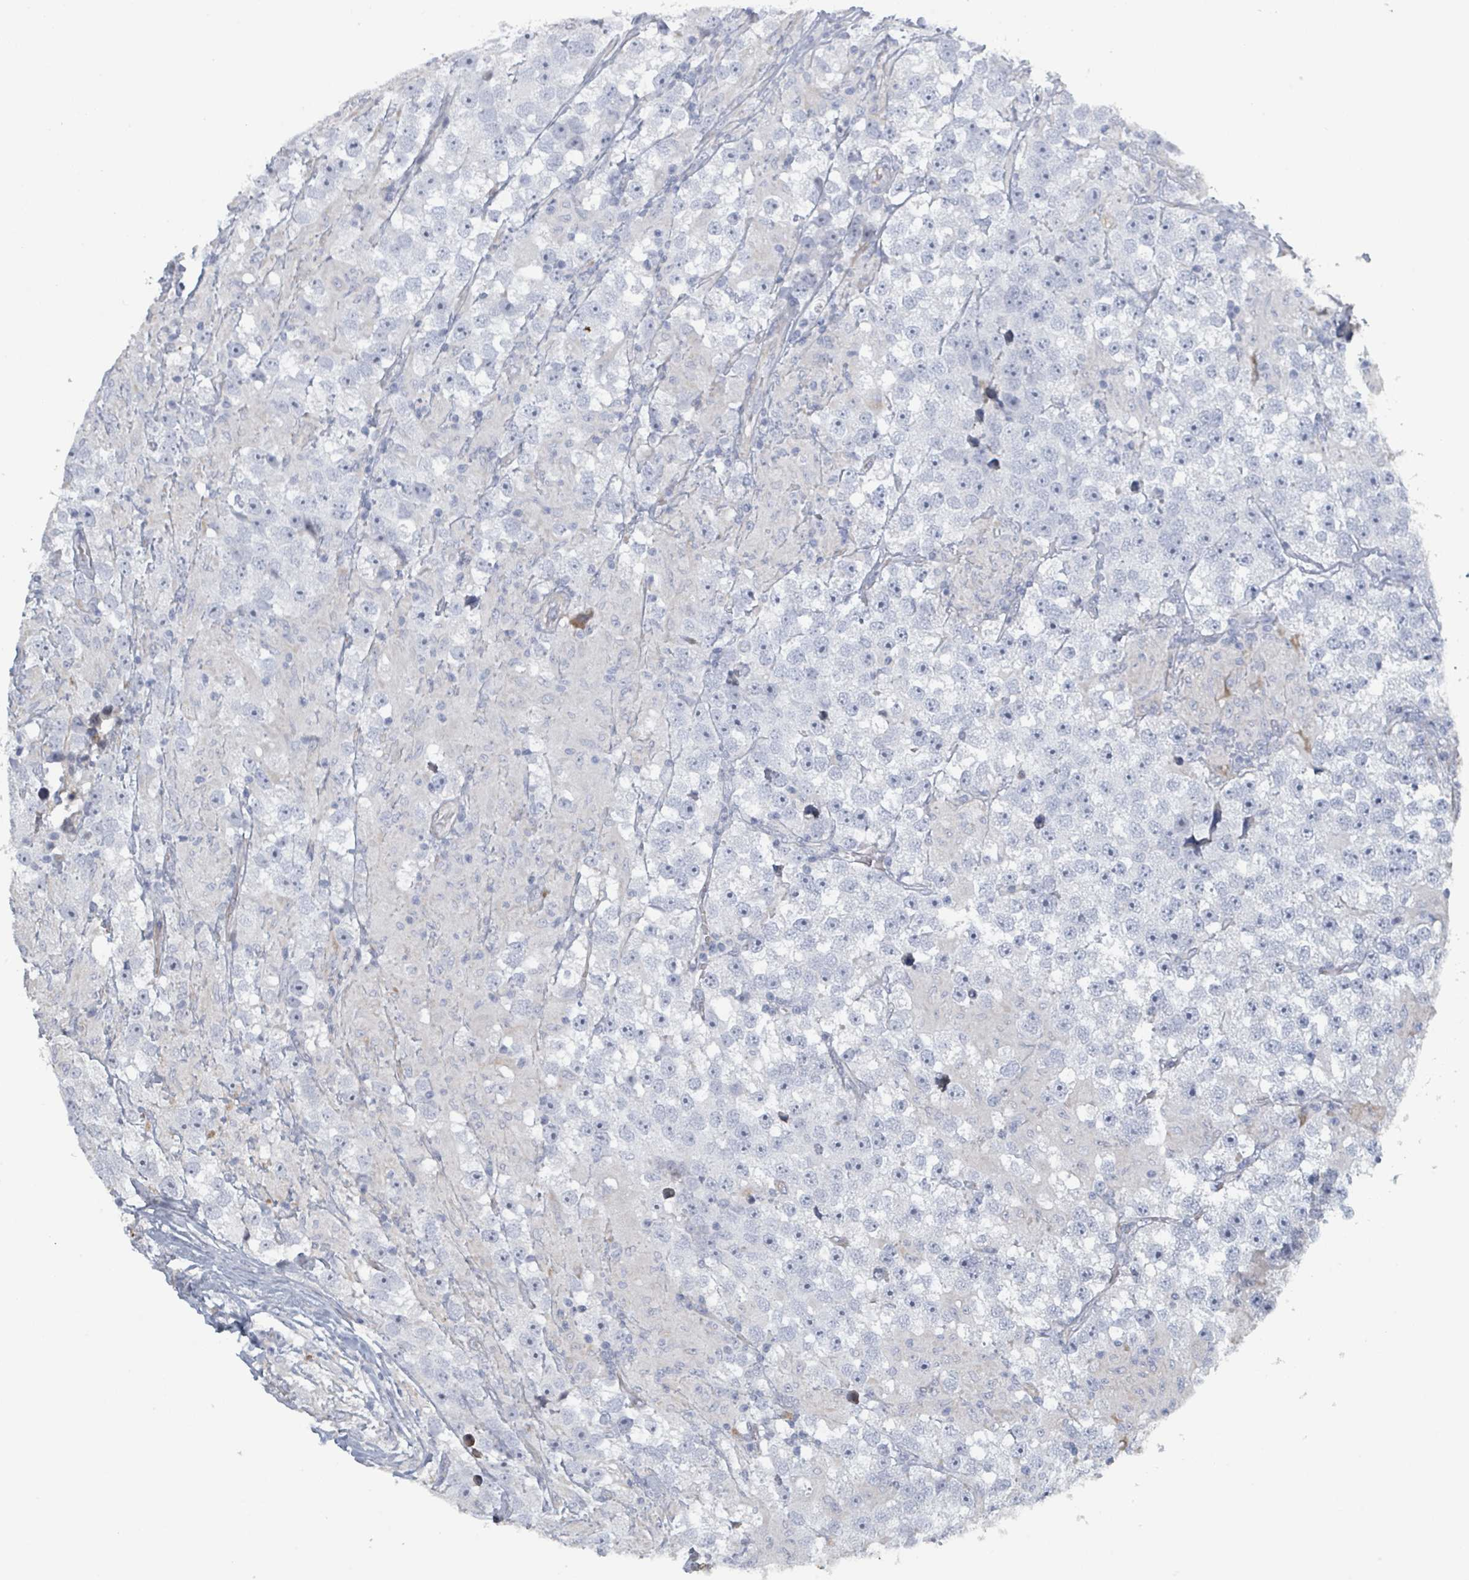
{"staining": {"intensity": "negative", "quantity": "none", "location": "none"}, "tissue": "testis cancer", "cell_type": "Tumor cells", "image_type": "cancer", "snomed": [{"axis": "morphology", "description": "Seminoma, NOS"}, {"axis": "topography", "description": "Testis"}], "caption": "This is an IHC histopathology image of testis cancer (seminoma). There is no staining in tumor cells.", "gene": "RAB33B", "patient": {"sex": "male", "age": 46}}